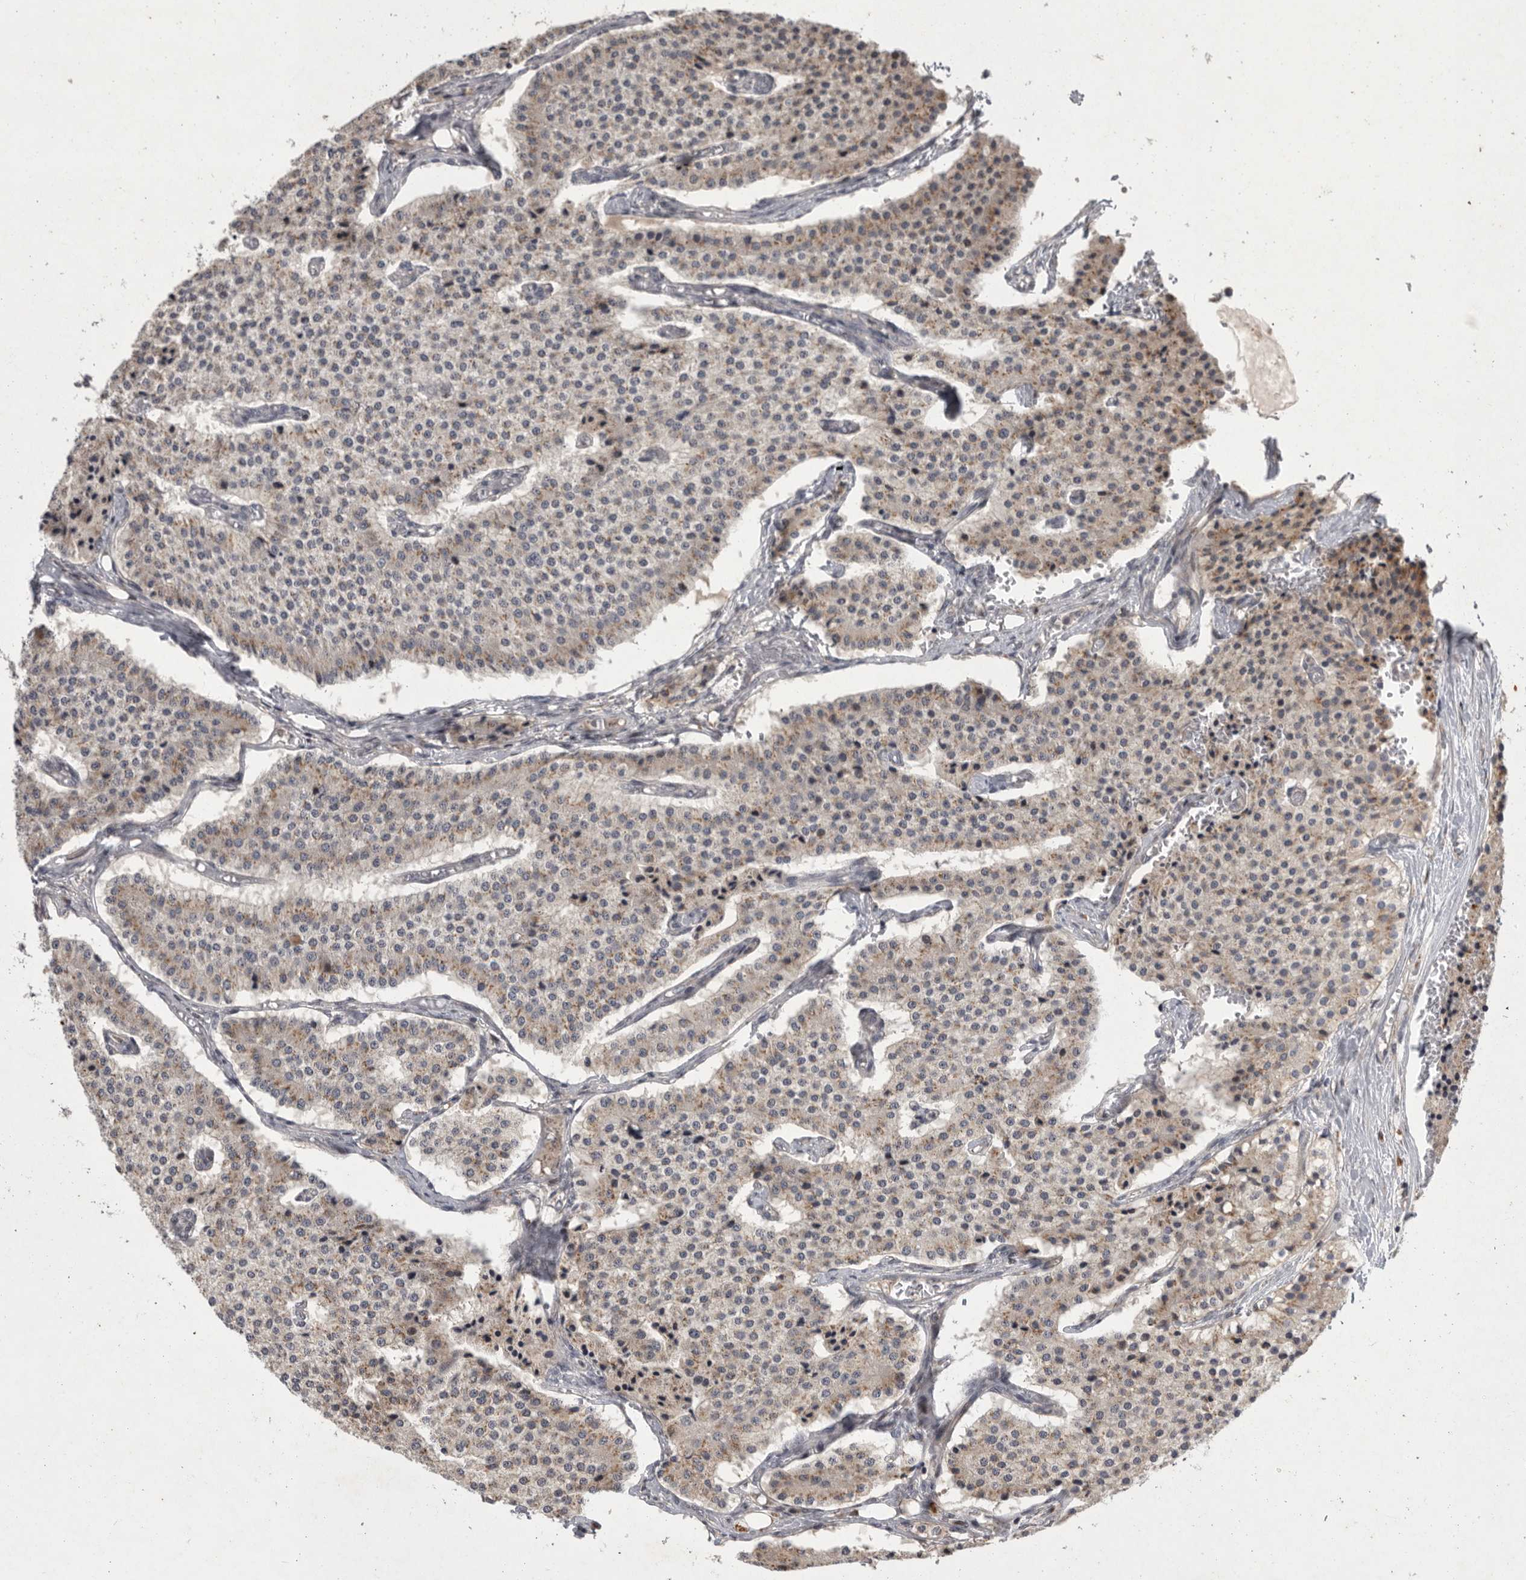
{"staining": {"intensity": "weak", "quantity": "<25%", "location": "cytoplasmic/membranous"}, "tissue": "carcinoid", "cell_type": "Tumor cells", "image_type": "cancer", "snomed": [{"axis": "morphology", "description": "Carcinoid, malignant, NOS"}, {"axis": "topography", "description": "Colon"}], "caption": "A micrograph of malignant carcinoid stained for a protein exhibits no brown staining in tumor cells.", "gene": "MAN2A1", "patient": {"sex": "female", "age": 52}}